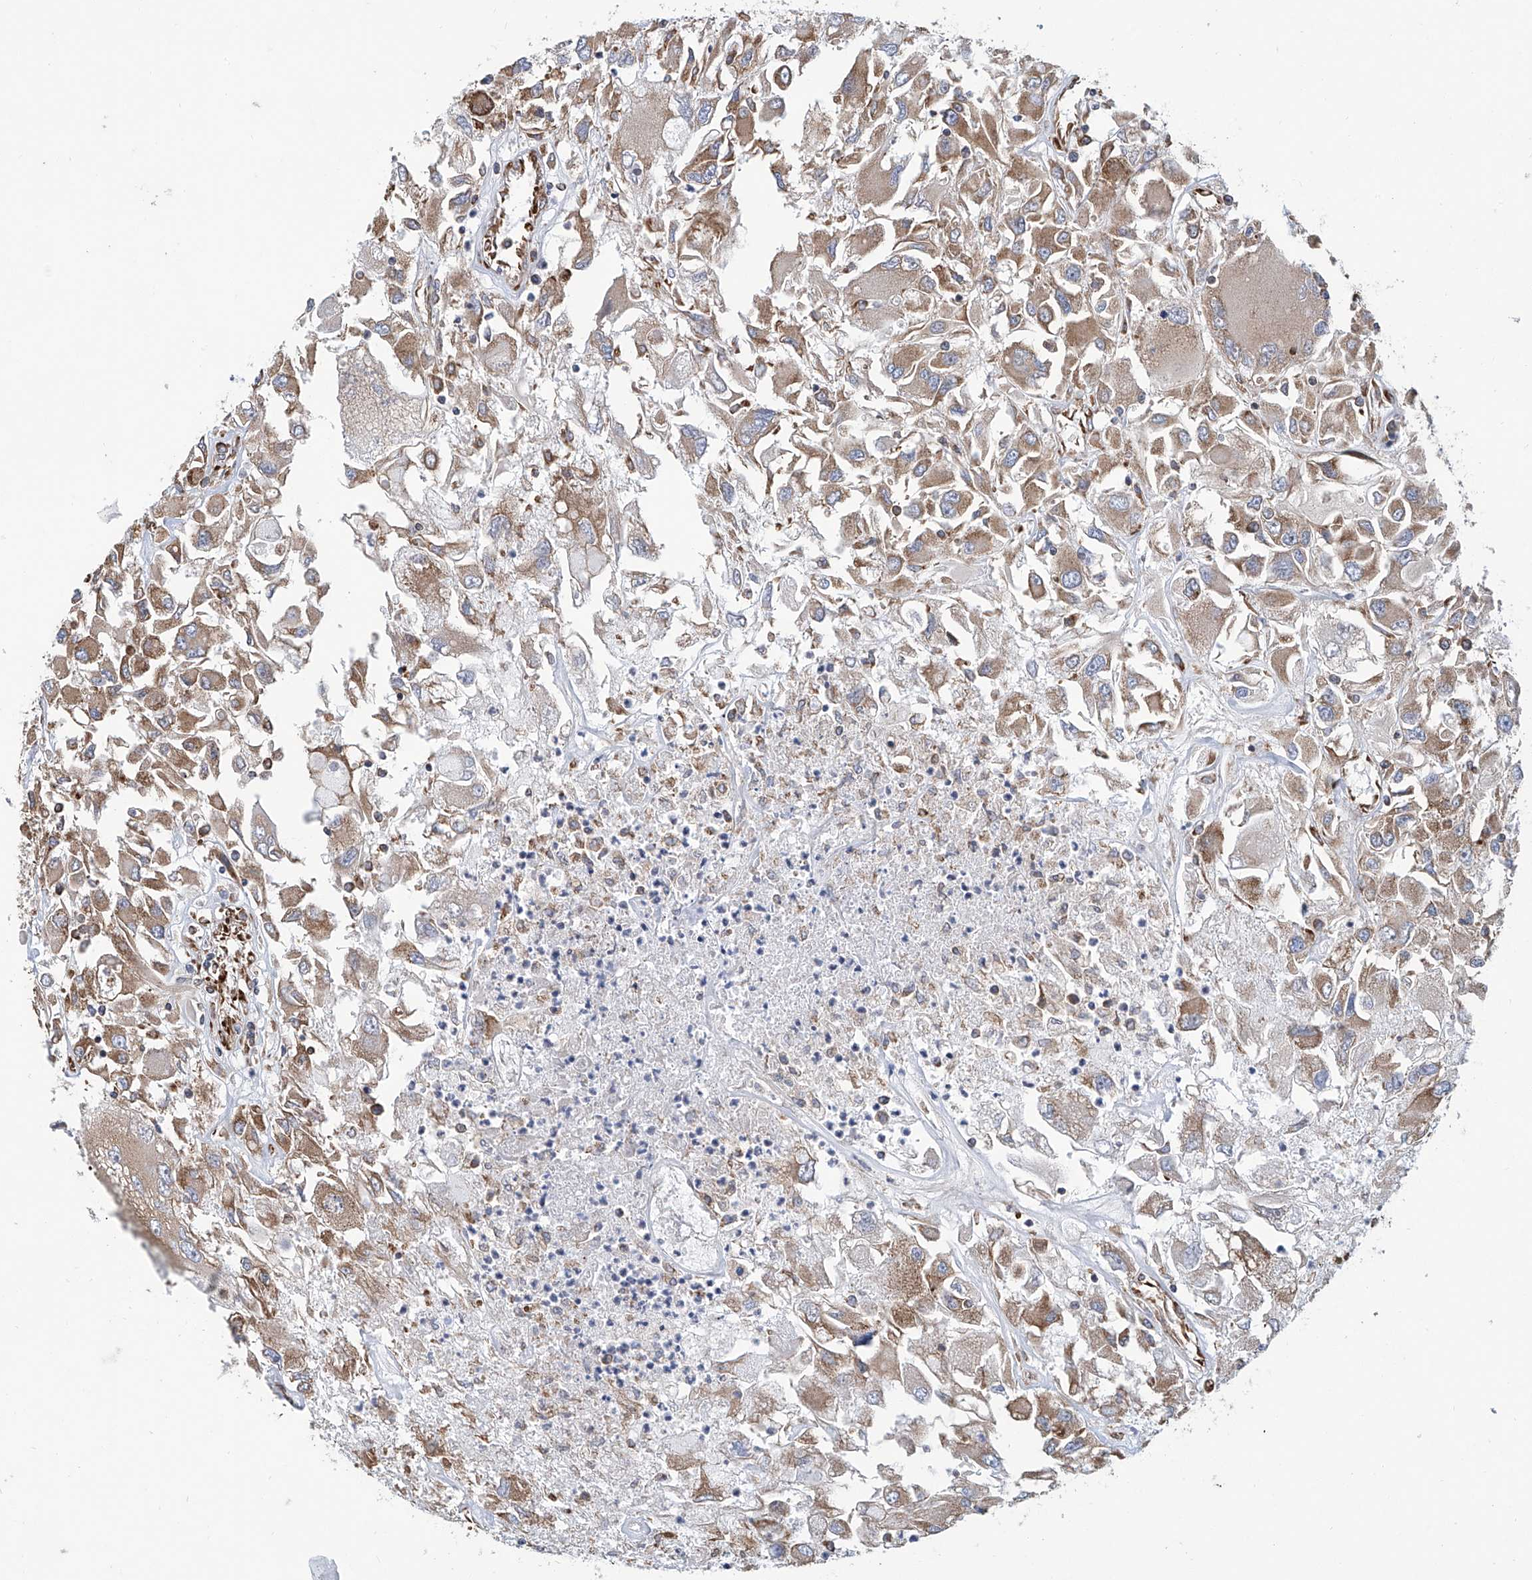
{"staining": {"intensity": "moderate", "quantity": ">75%", "location": "cytoplasmic/membranous"}, "tissue": "renal cancer", "cell_type": "Tumor cells", "image_type": "cancer", "snomed": [{"axis": "morphology", "description": "Adenocarcinoma, NOS"}, {"axis": "topography", "description": "Kidney"}], "caption": "Renal cancer was stained to show a protein in brown. There is medium levels of moderate cytoplasmic/membranous staining in about >75% of tumor cells.", "gene": "SENP2", "patient": {"sex": "female", "age": 52}}